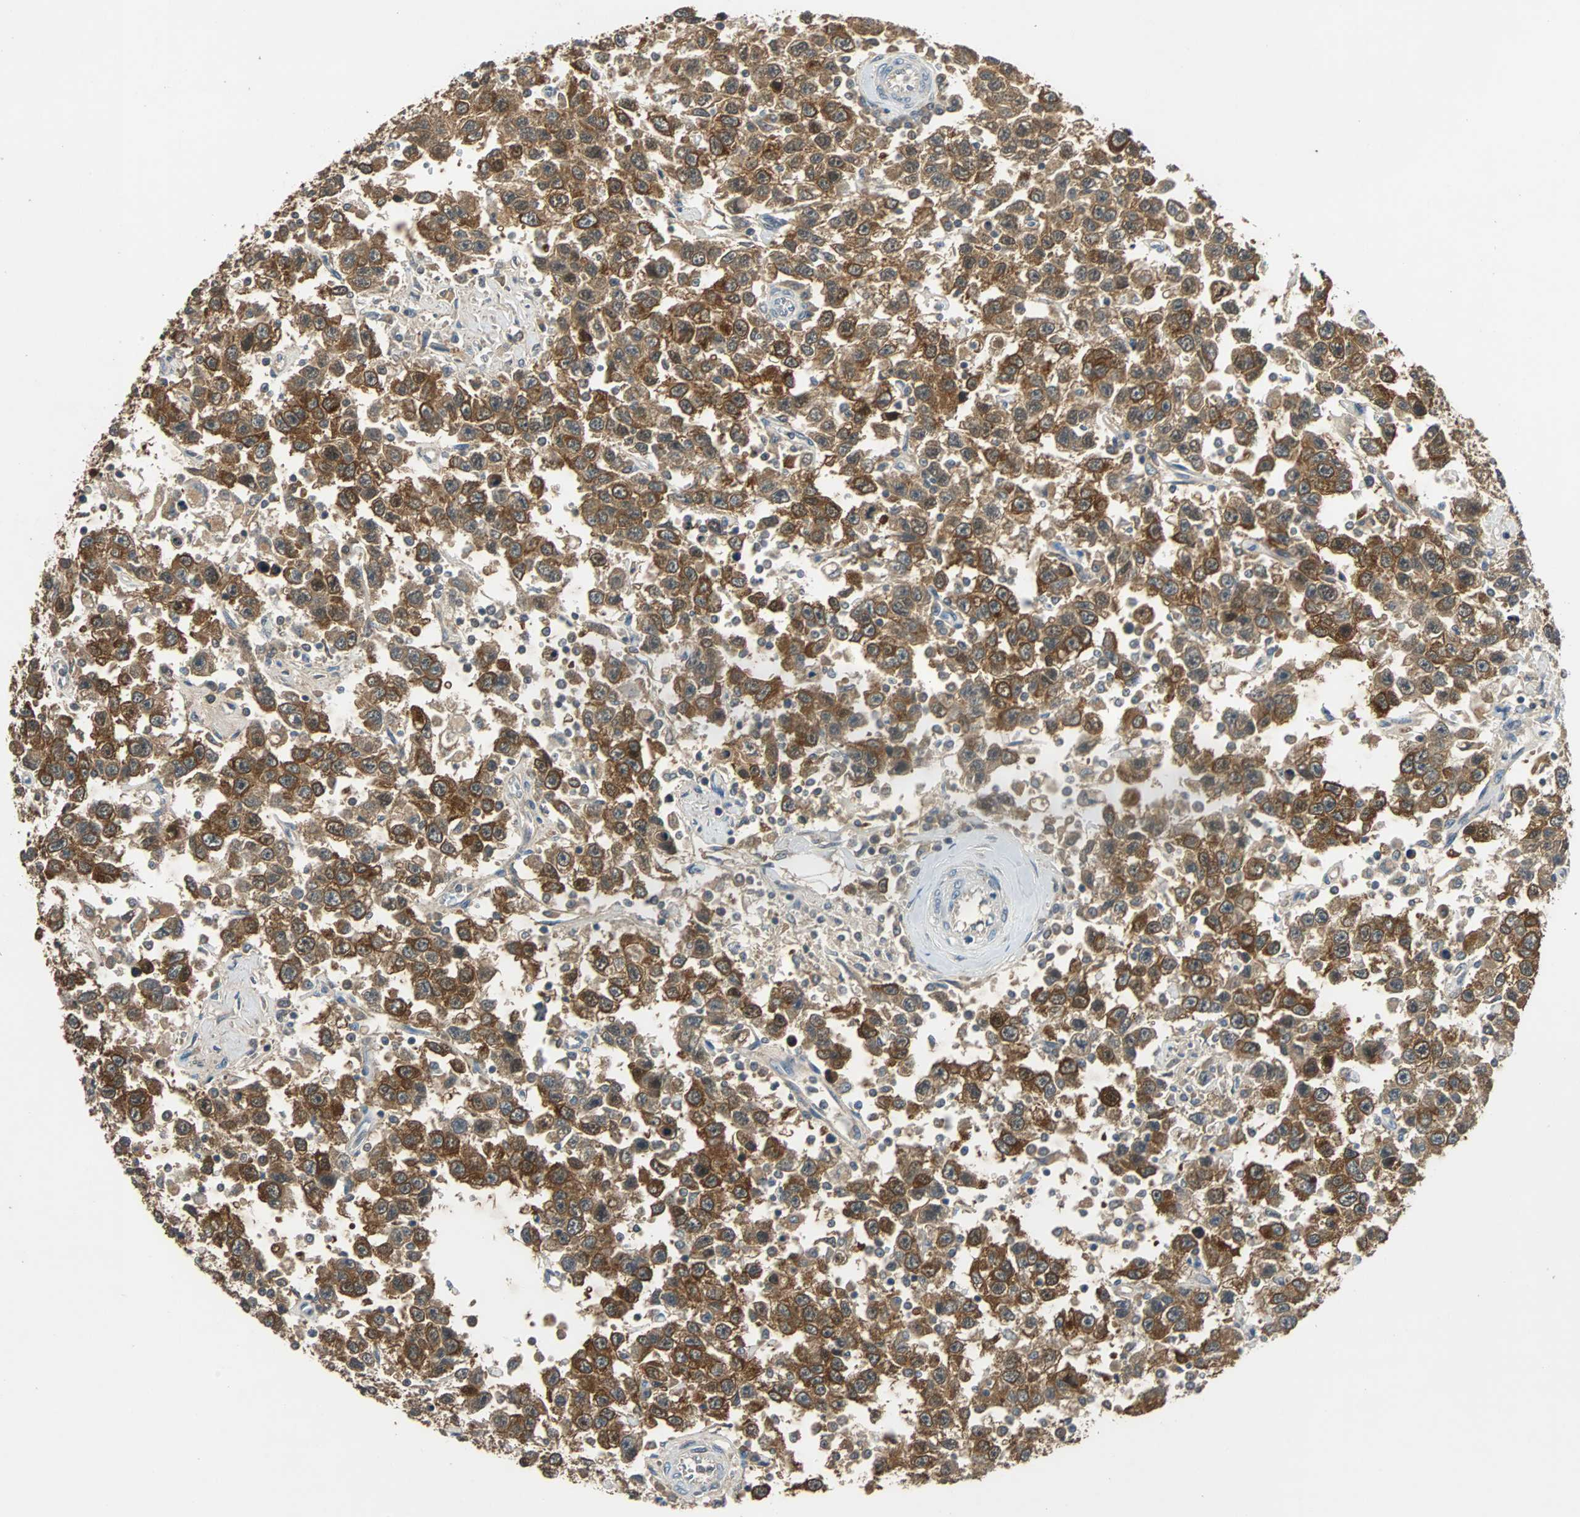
{"staining": {"intensity": "strong", "quantity": ">75%", "location": "cytoplasmic/membranous"}, "tissue": "testis cancer", "cell_type": "Tumor cells", "image_type": "cancer", "snomed": [{"axis": "morphology", "description": "Seminoma, NOS"}, {"axis": "topography", "description": "Testis"}], "caption": "Testis seminoma stained with DAB immunohistochemistry (IHC) reveals high levels of strong cytoplasmic/membranous positivity in approximately >75% of tumor cells. The staining is performed using DAB brown chromogen to label protein expression. The nuclei are counter-stained blue using hematoxylin.", "gene": "ABHD2", "patient": {"sex": "male", "age": 41}}